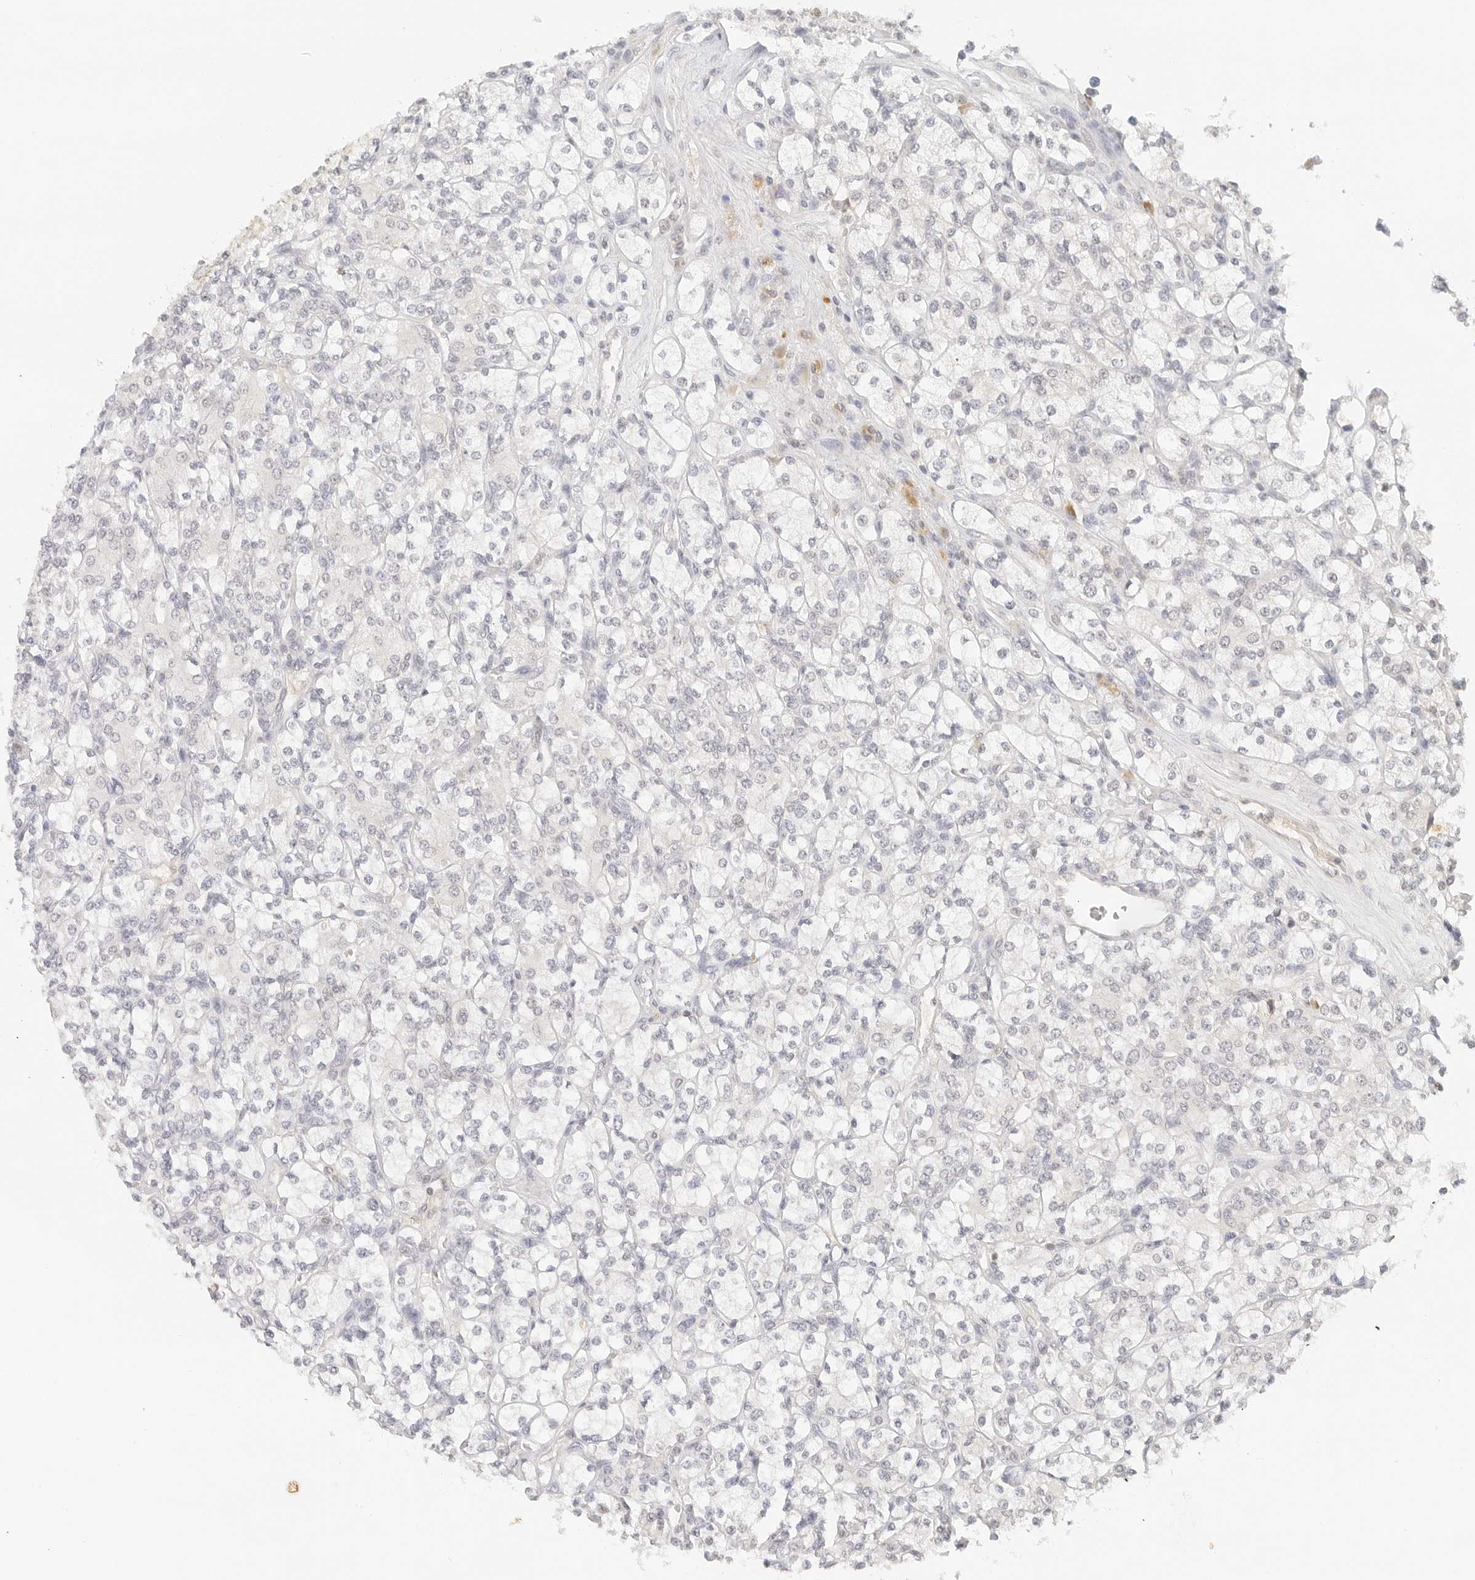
{"staining": {"intensity": "negative", "quantity": "none", "location": "none"}, "tissue": "renal cancer", "cell_type": "Tumor cells", "image_type": "cancer", "snomed": [{"axis": "morphology", "description": "Adenocarcinoma, NOS"}, {"axis": "topography", "description": "Kidney"}], "caption": "Renal adenocarcinoma was stained to show a protein in brown. There is no significant positivity in tumor cells.", "gene": "NEO1", "patient": {"sex": "male", "age": 77}}